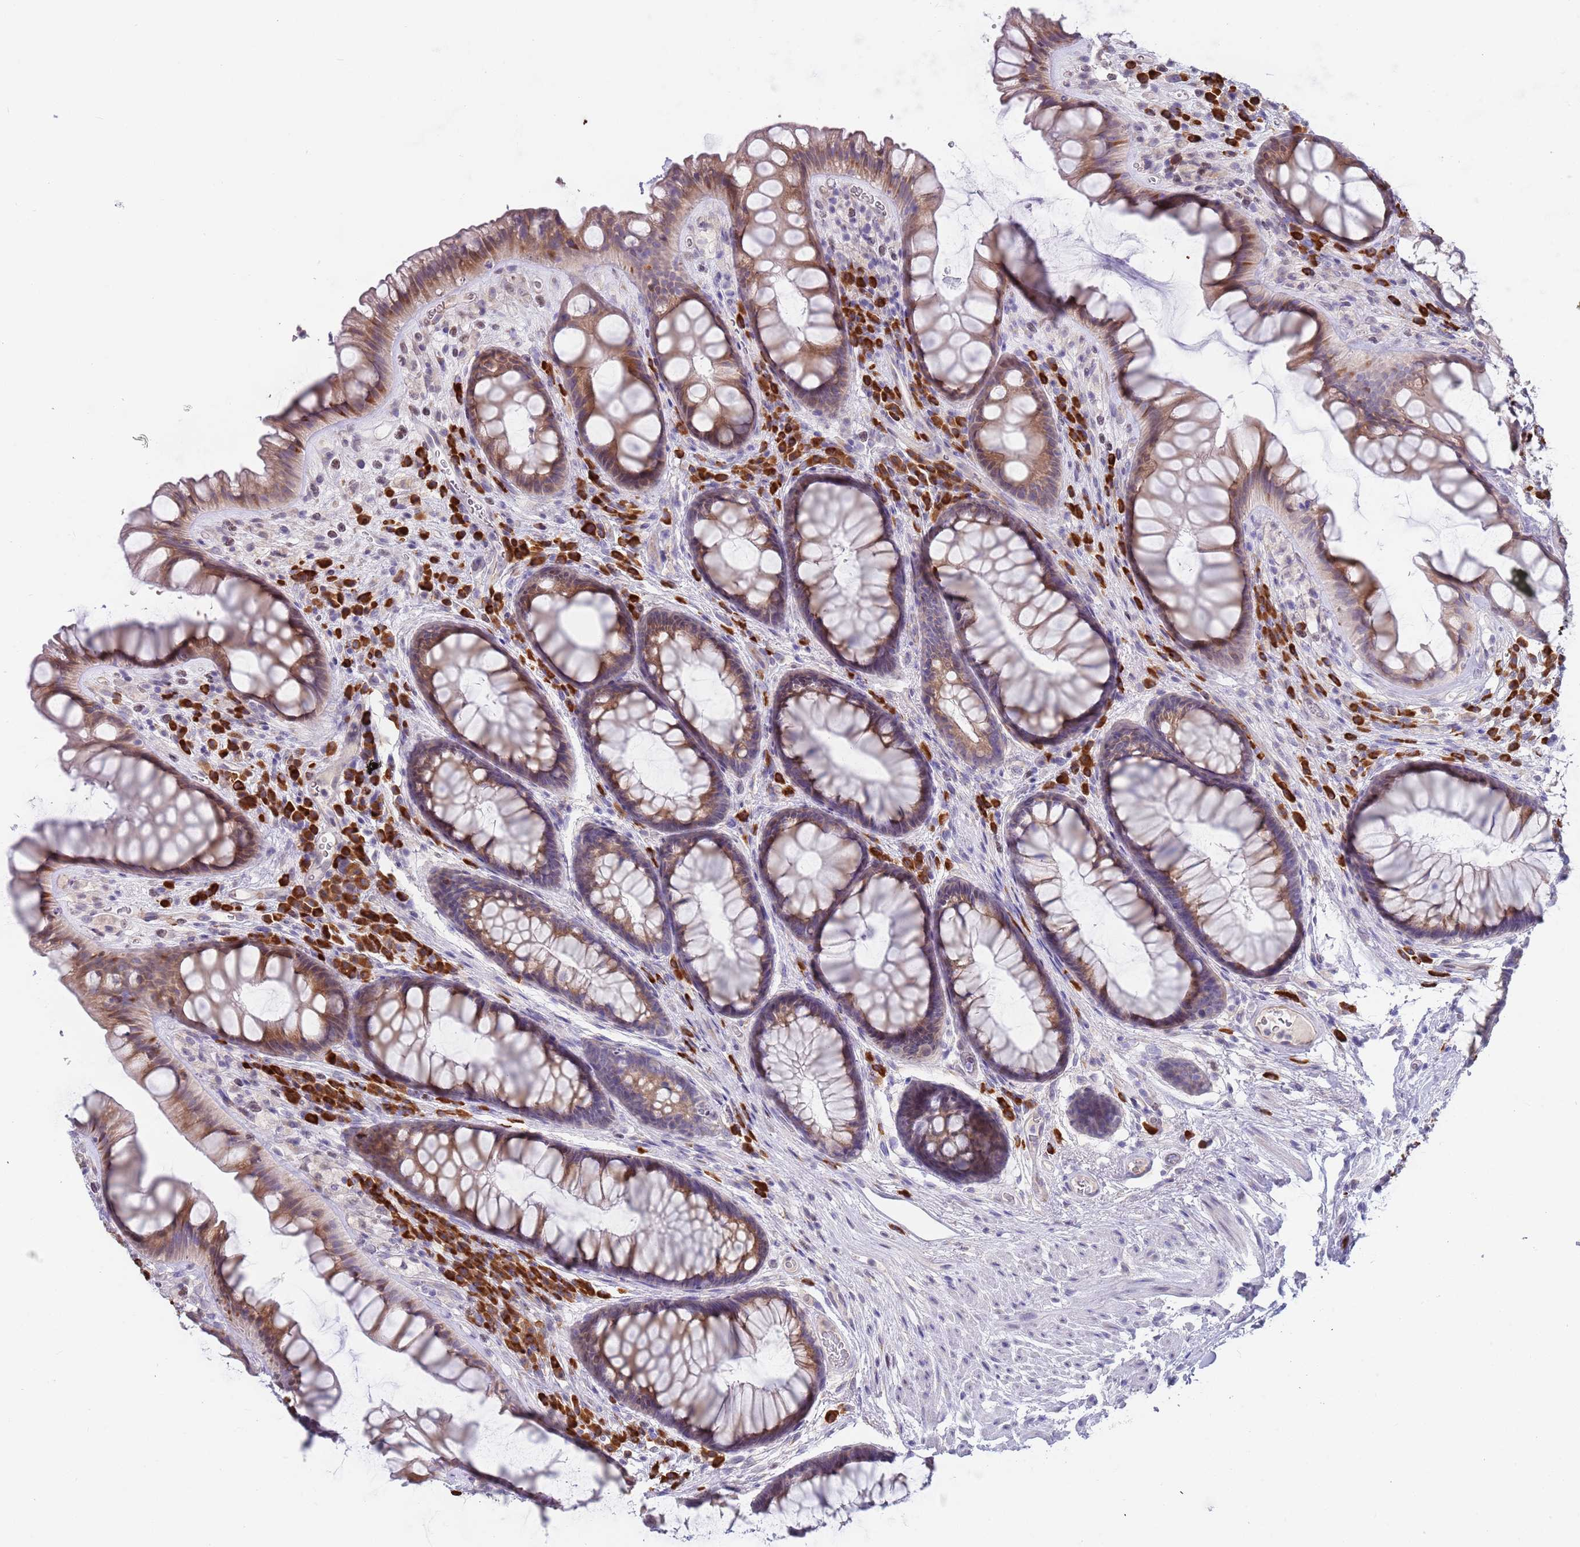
{"staining": {"intensity": "moderate", "quantity": "25%-75%", "location": "cytoplasmic/membranous"}, "tissue": "rectum", "cell_type": "Glandular cells", "image_type": "normal", "snomed": [{"axis": "morphology", "description": "Normal tissue, NOS"}, {"axis": "topography", "description": "Rectum"}], "caption": "An image showing moderate cytoplasmic/membranous expression in about 25%-75% of glandular cells in unremarkable rectum, as visualized by brown immunohistochemical staining.", "gene": "TNRC6C", "patient": {"sex": "male", "age": 74}}